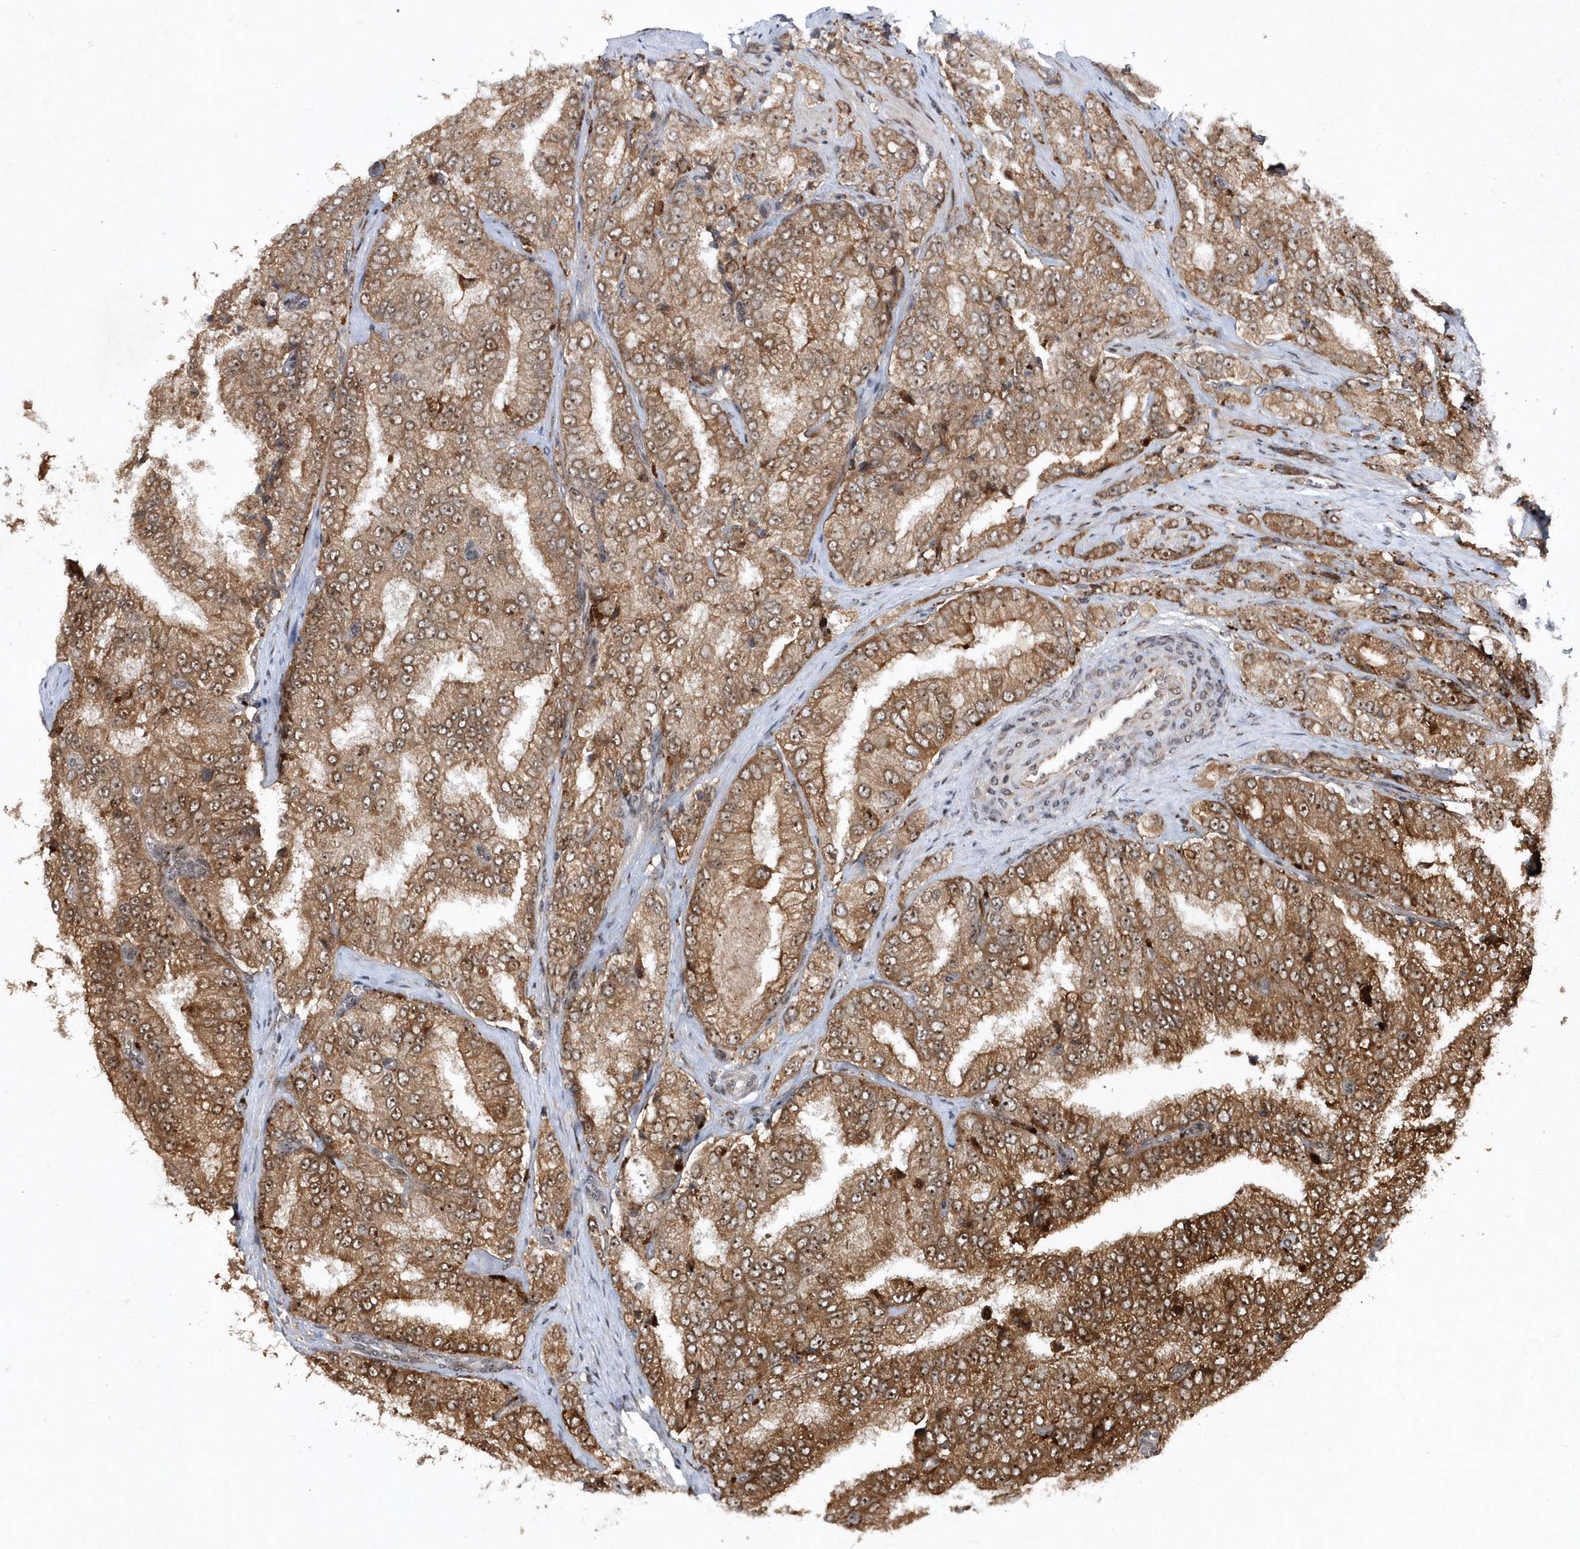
{"staining": {"intensity": "moderate", "quantity": ">75%", "location": "cytoplasmic/membranous"}, "tissue": "prostate cancer", "cell_type": "Tumor cells", "image_type": "cancer", "snomed": [{"axis": "morphology", "description": "Adenocarcinoma, High grade"}, {"axis": "topography", "description": "Prostate"}], "caption": "Tumor cells demonstrate moderate cytoplasmic/membranous expression in about >75% of cells in prostate cancer (high-grade adenocarcinoma).", "gene": "SOWAHB", "patient": {"sex": "male", "age": 58}}